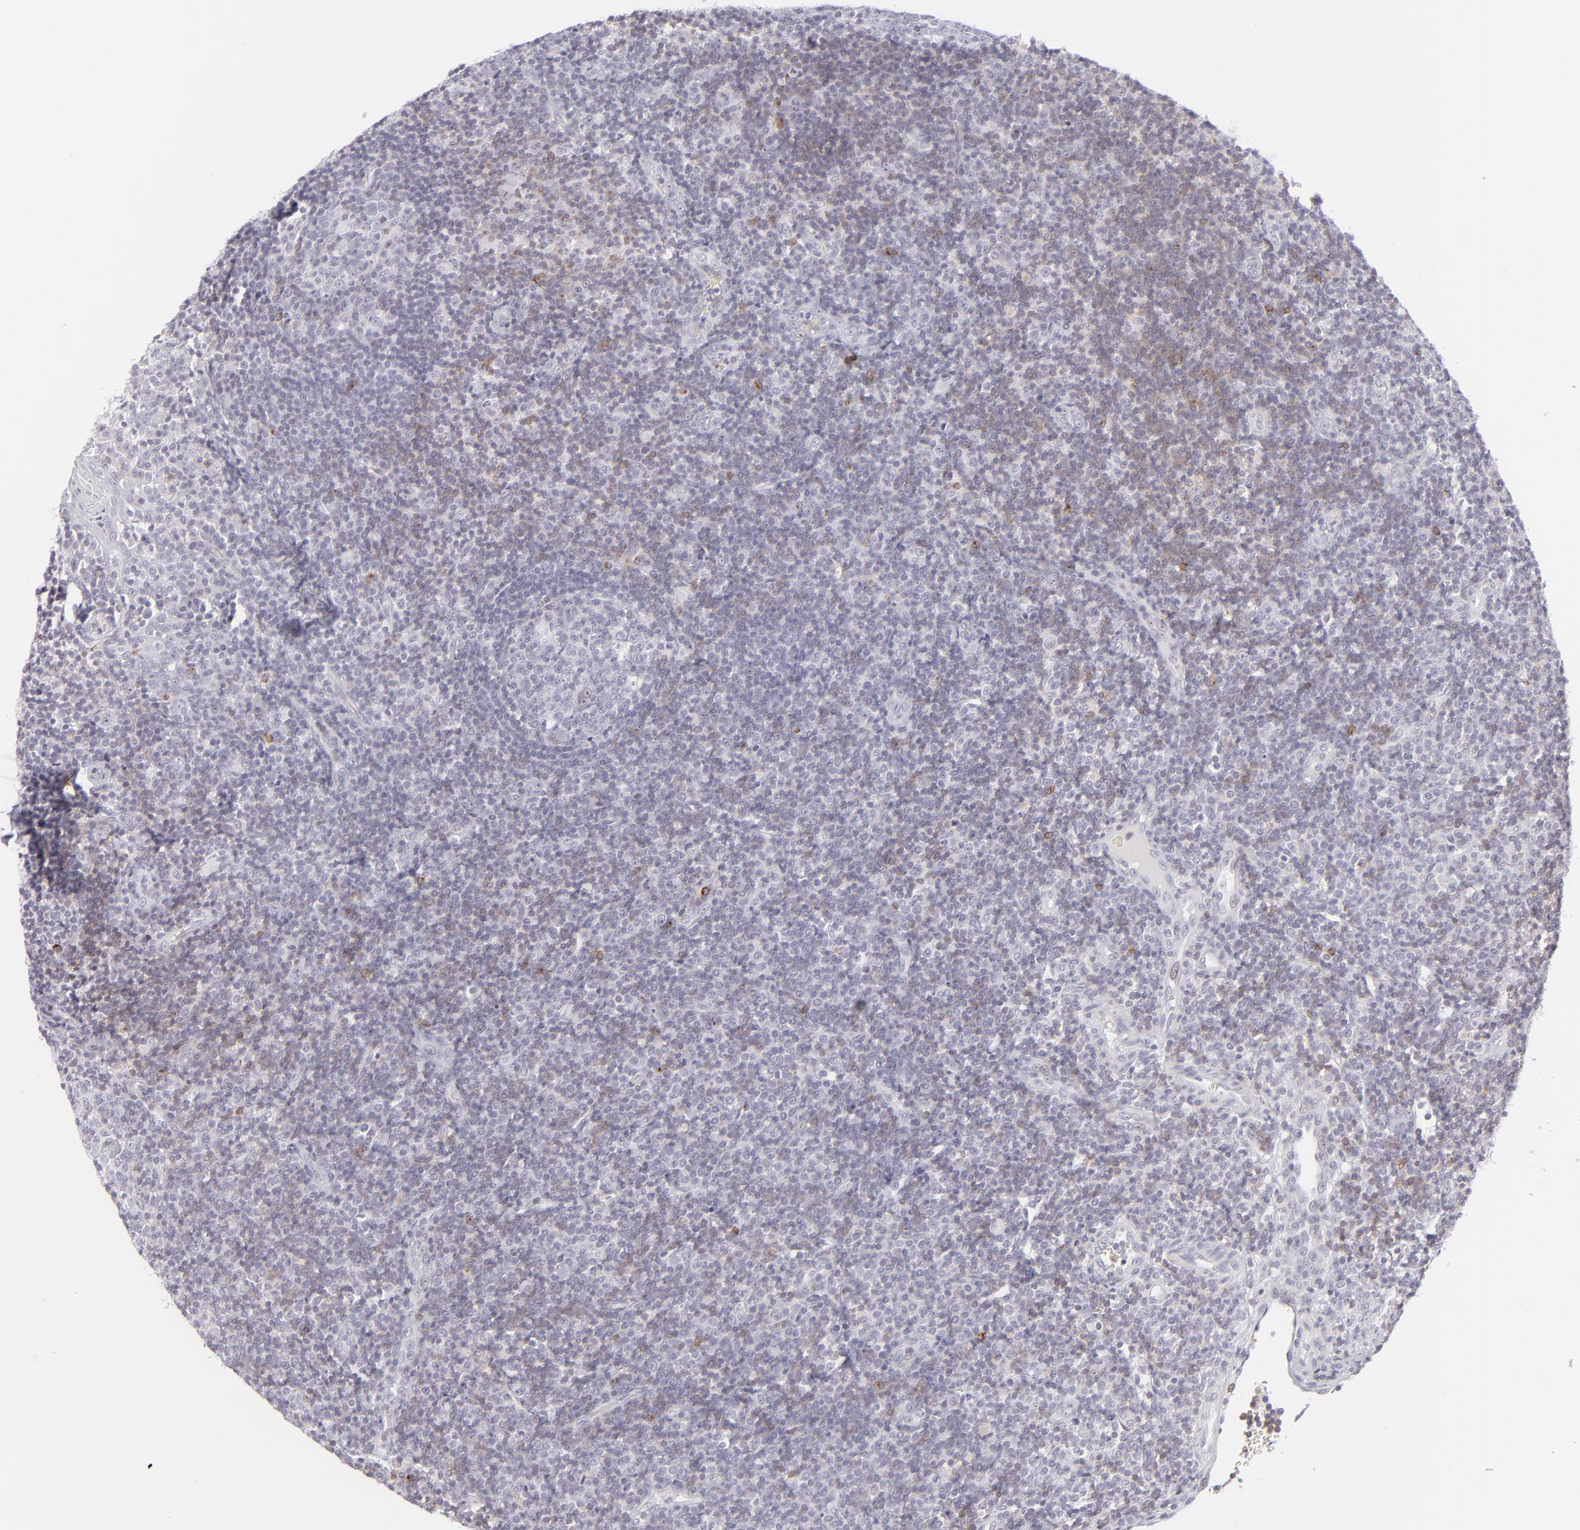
{"staining": {"intensity": "negative", "quantity": "none", "location": "none"}, "tissue": "tonsil", "cell_type": "Germinal center cells", "image_type": "normal", "snomed": [{"axis": "morphology", "description": "Normal tissue, NOS"}, {"axis": "topography", "description": "Tonsil"}], "caption": "This histopathology image is of normal tonsil stained with IHC to label a protein in brown with the nuclei are counter-stained blue. There is no positivity in germinal center cells. (DAB immunohistochemistry with hematoxylin counter stain).", "gene": "CD7", "patient": {"sex": "female", "age": 40}}